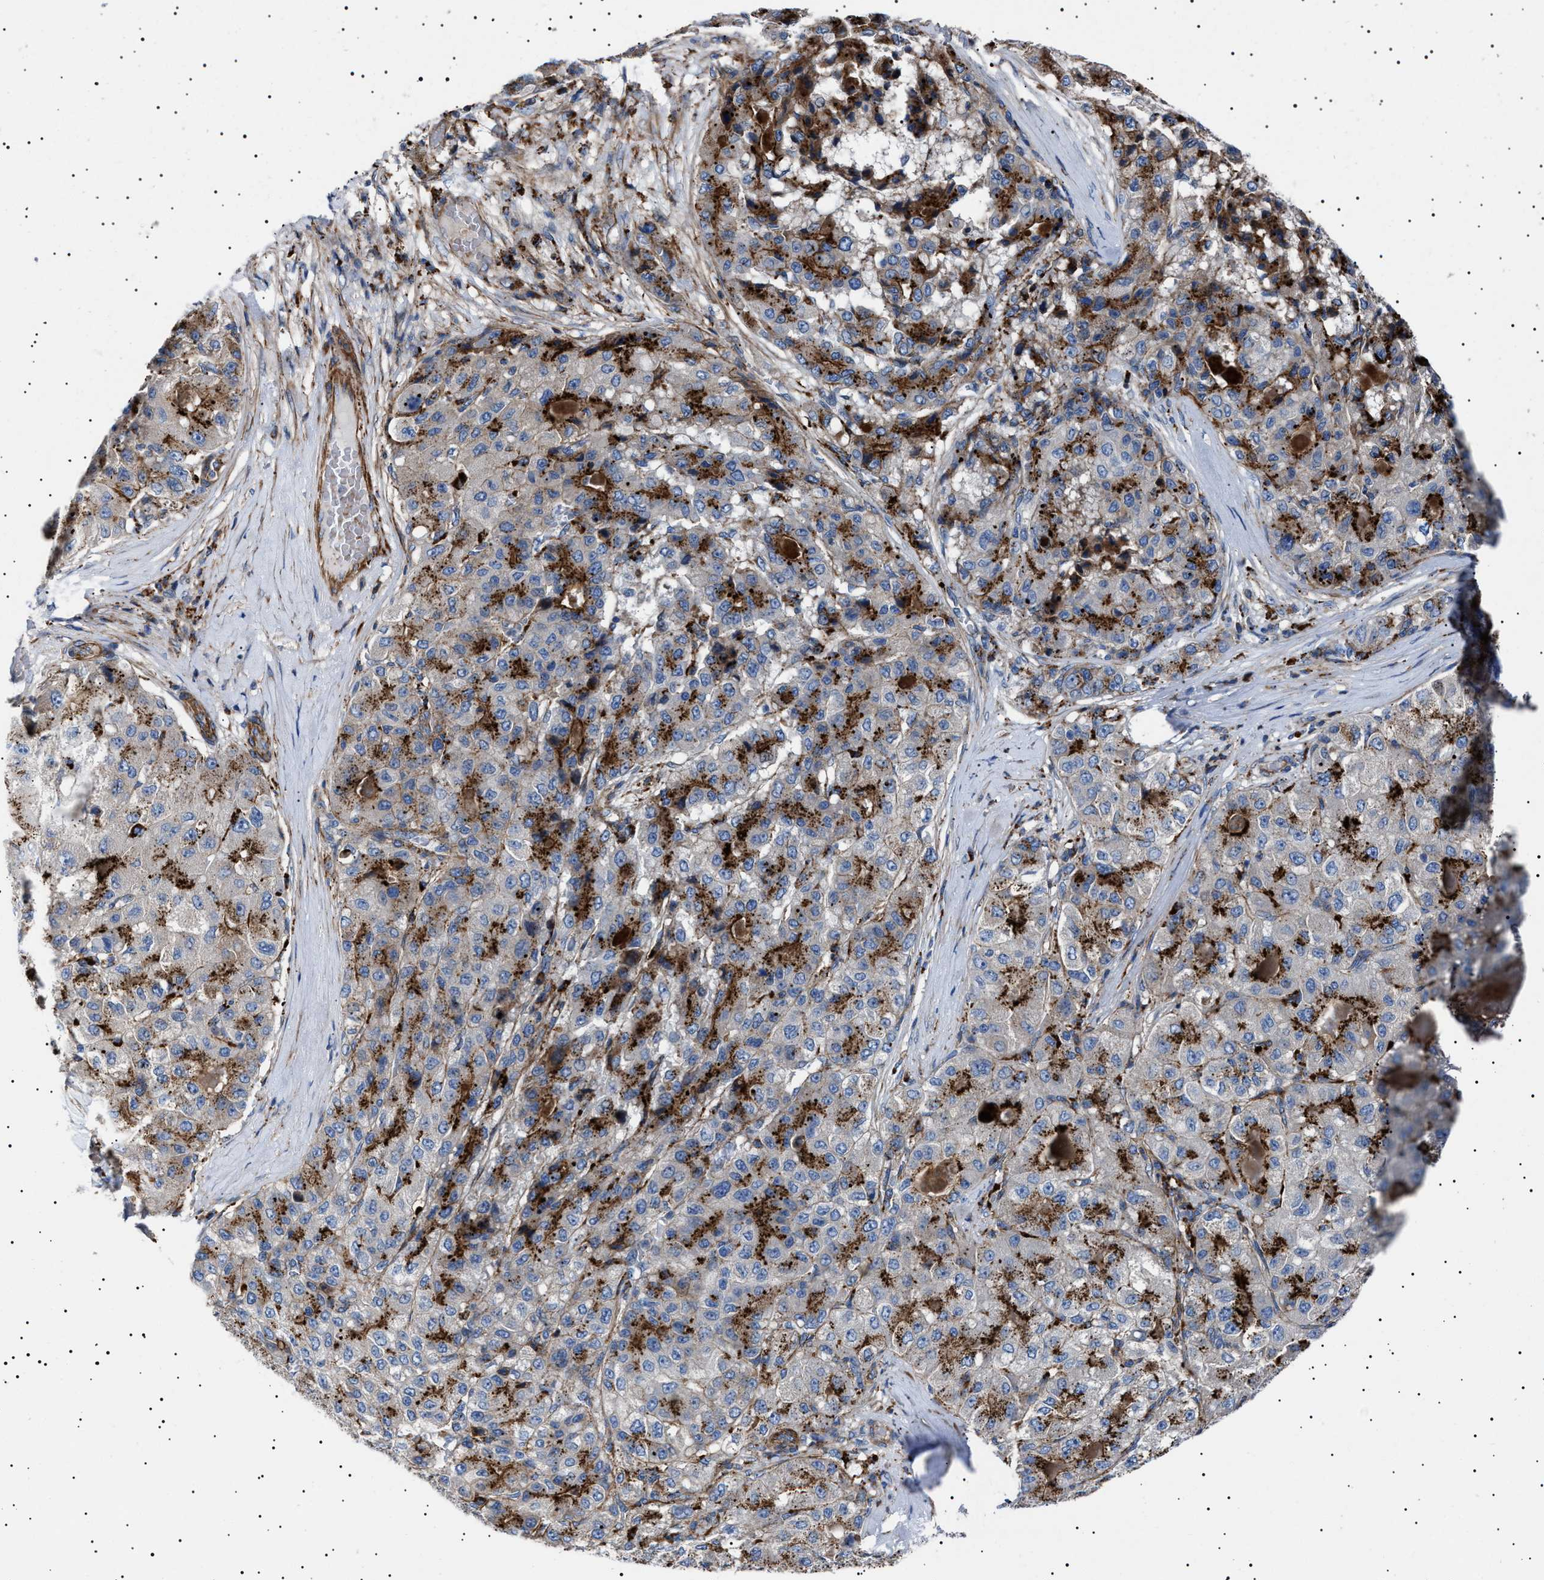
{"staining": {"intensity": "strong", "quantity": ">75%", "location": "cytoplasmic/membranous"}, "tissue": "liver cancer", "cell_type": "Tumor cells", "image_type": "cancer", "snomed": [{"axis": "morphology", "description": "Carcinoma, Hepatocellular, NOS"}, {"axis": "topography", "description": "Liver"}], "caption": "The histopathology image exhibits staining of hepatocellular carcinoma (liver), revealing strong cytoplasmic/membranous protein staining (brown color) within tumor cells.", "gene": "NEU1", "patient": {"sex": "male", "age": 80}}